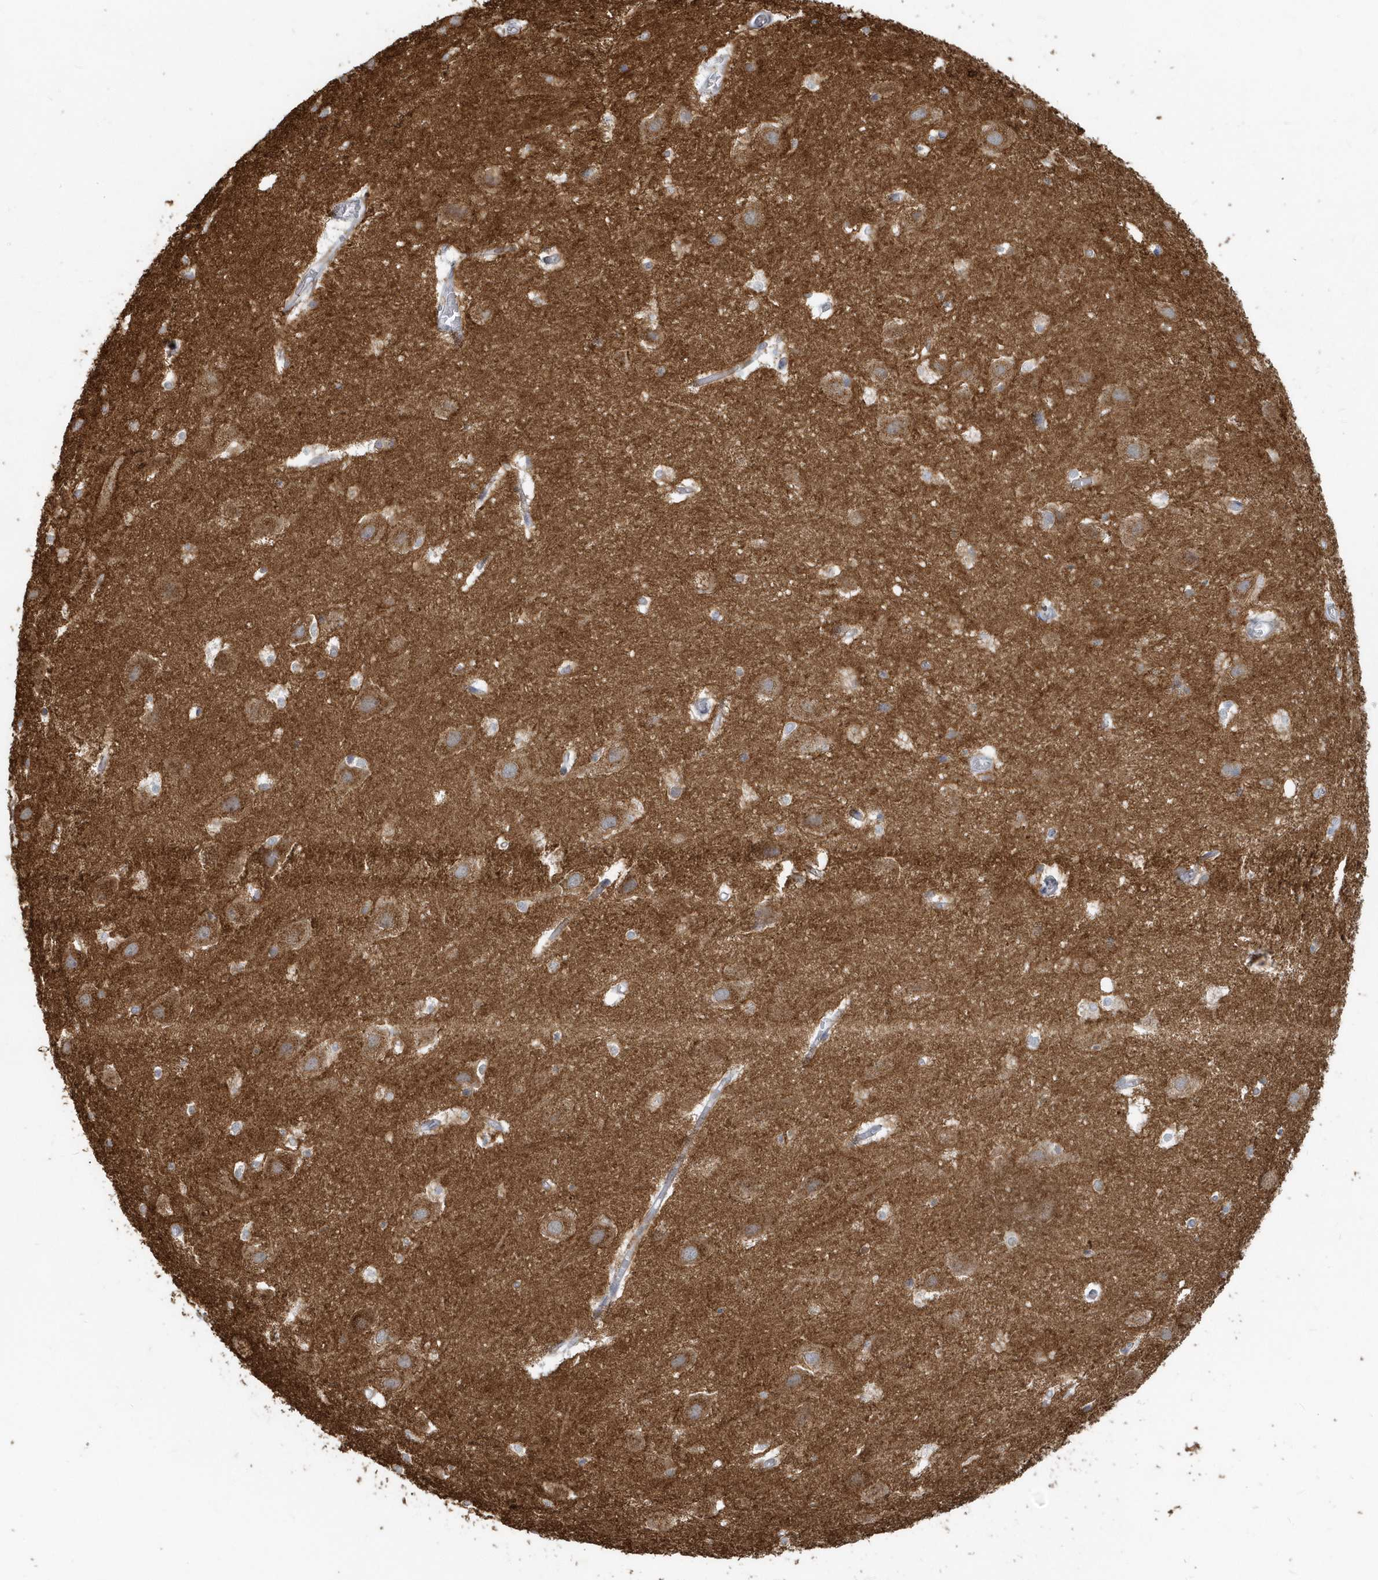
{"staining": {"intensity": "negative", "quantity": "none", "location": "none"}, "tissue": "hippocampus", "cell_type": "Glial cells", "image_type": "normal", "snomed": [{"axis": "morphology", "description": "Normal tissue, NOS"}, {"axis": "topography", "description": "Hippocampus"}], "caption": "The image demonstrates no significant staining in glial cells of hippocampus.", "gene": "NAPB", "patient": {"sex": "female", "age": 52}}